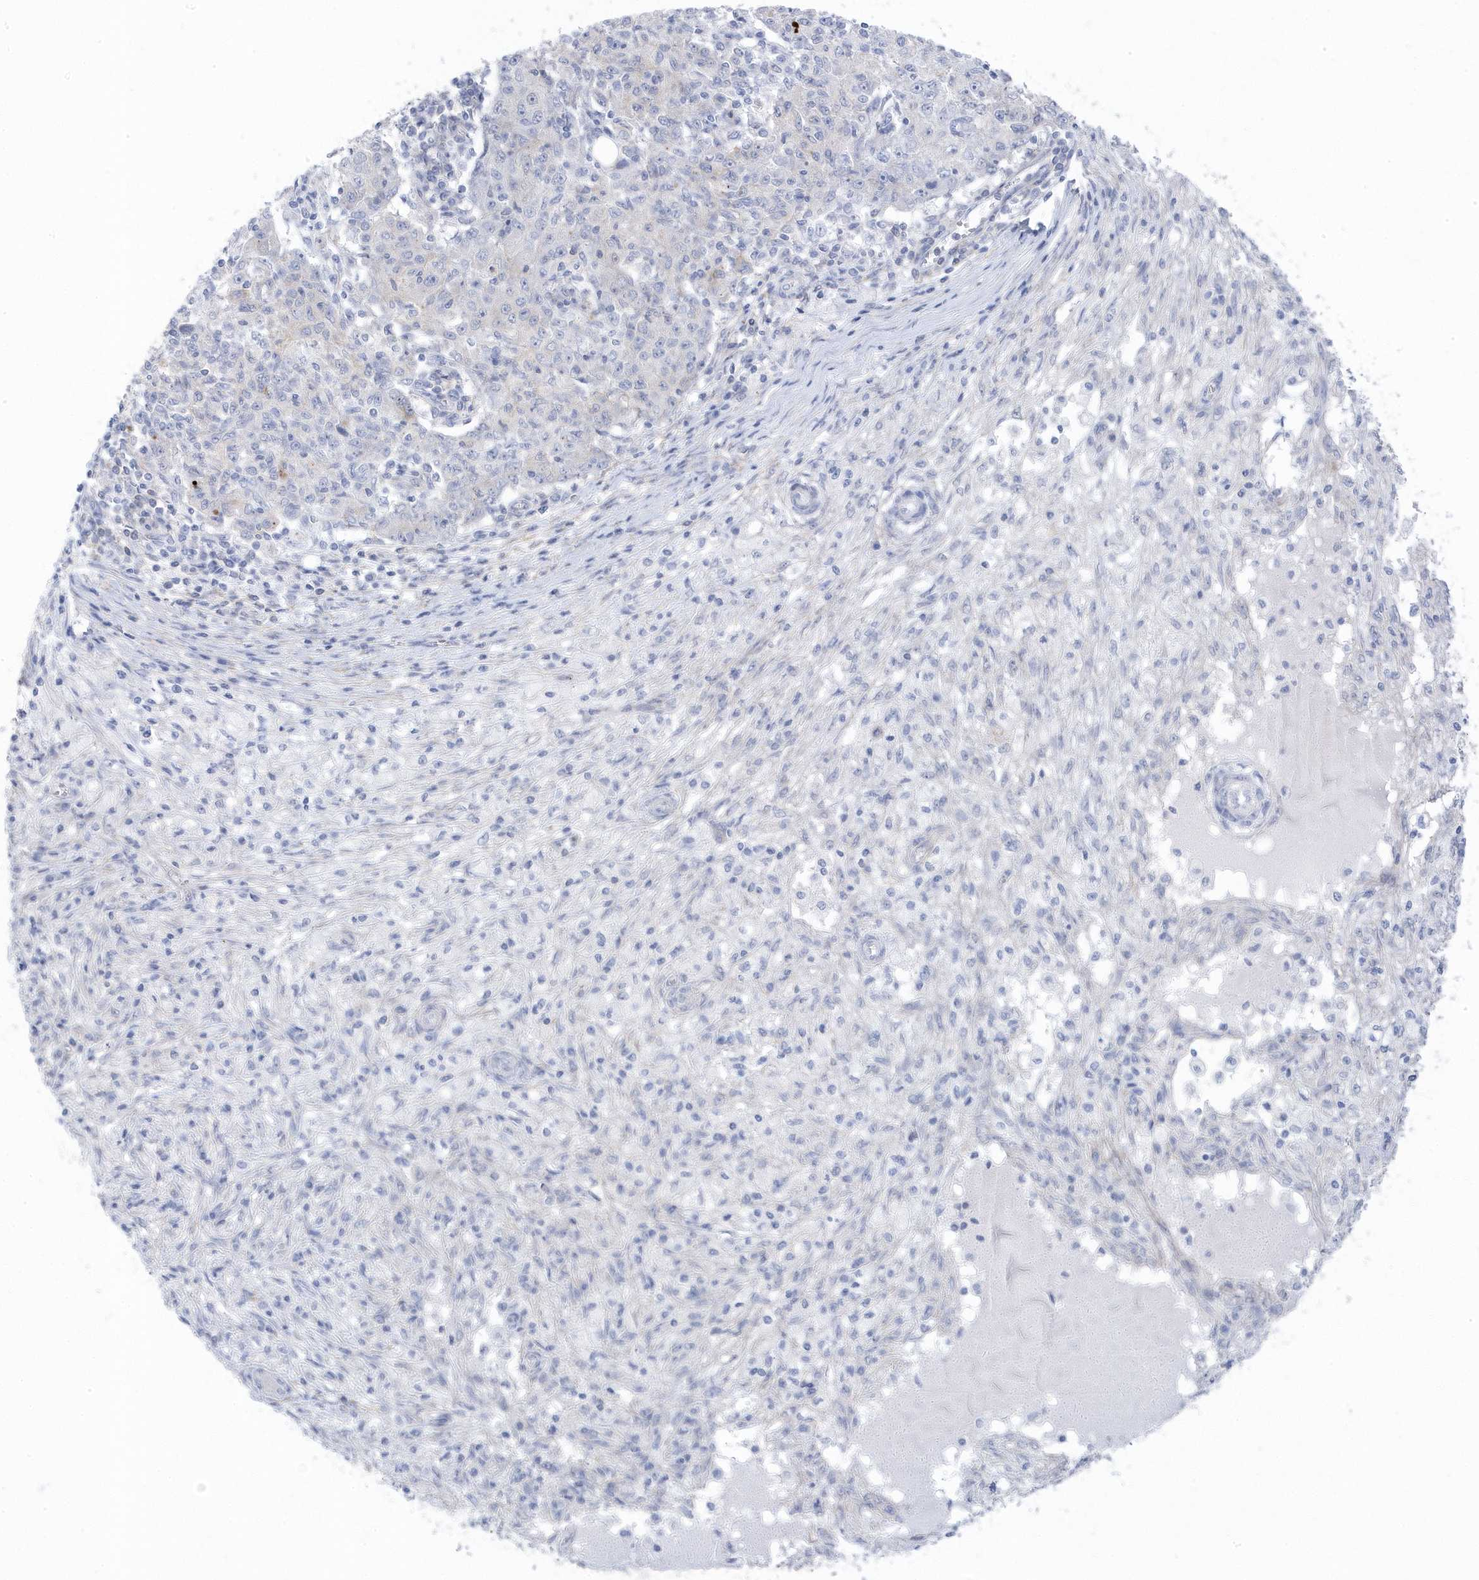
{"staining": {"intensity": "negative", "quantity": "none", "location": "none"}, "tissue": "ovarian cancer", "cell_type": "Tumor cells", "image_type": "cancer", "snomed": [{"axis": "morphology", "description": "Carcinoma, endometroid"}, {"axis": "topography", "description": "Ovary"}], "caption": "This is a micrograph of immunohistochemistry staining of endometroid carcinoma (ovarian), which shows no expression in tumor cells. Nuclei are stained in blue.", "gene": "ANAPC1", "patient": {"sex": "female", "age": 42}}